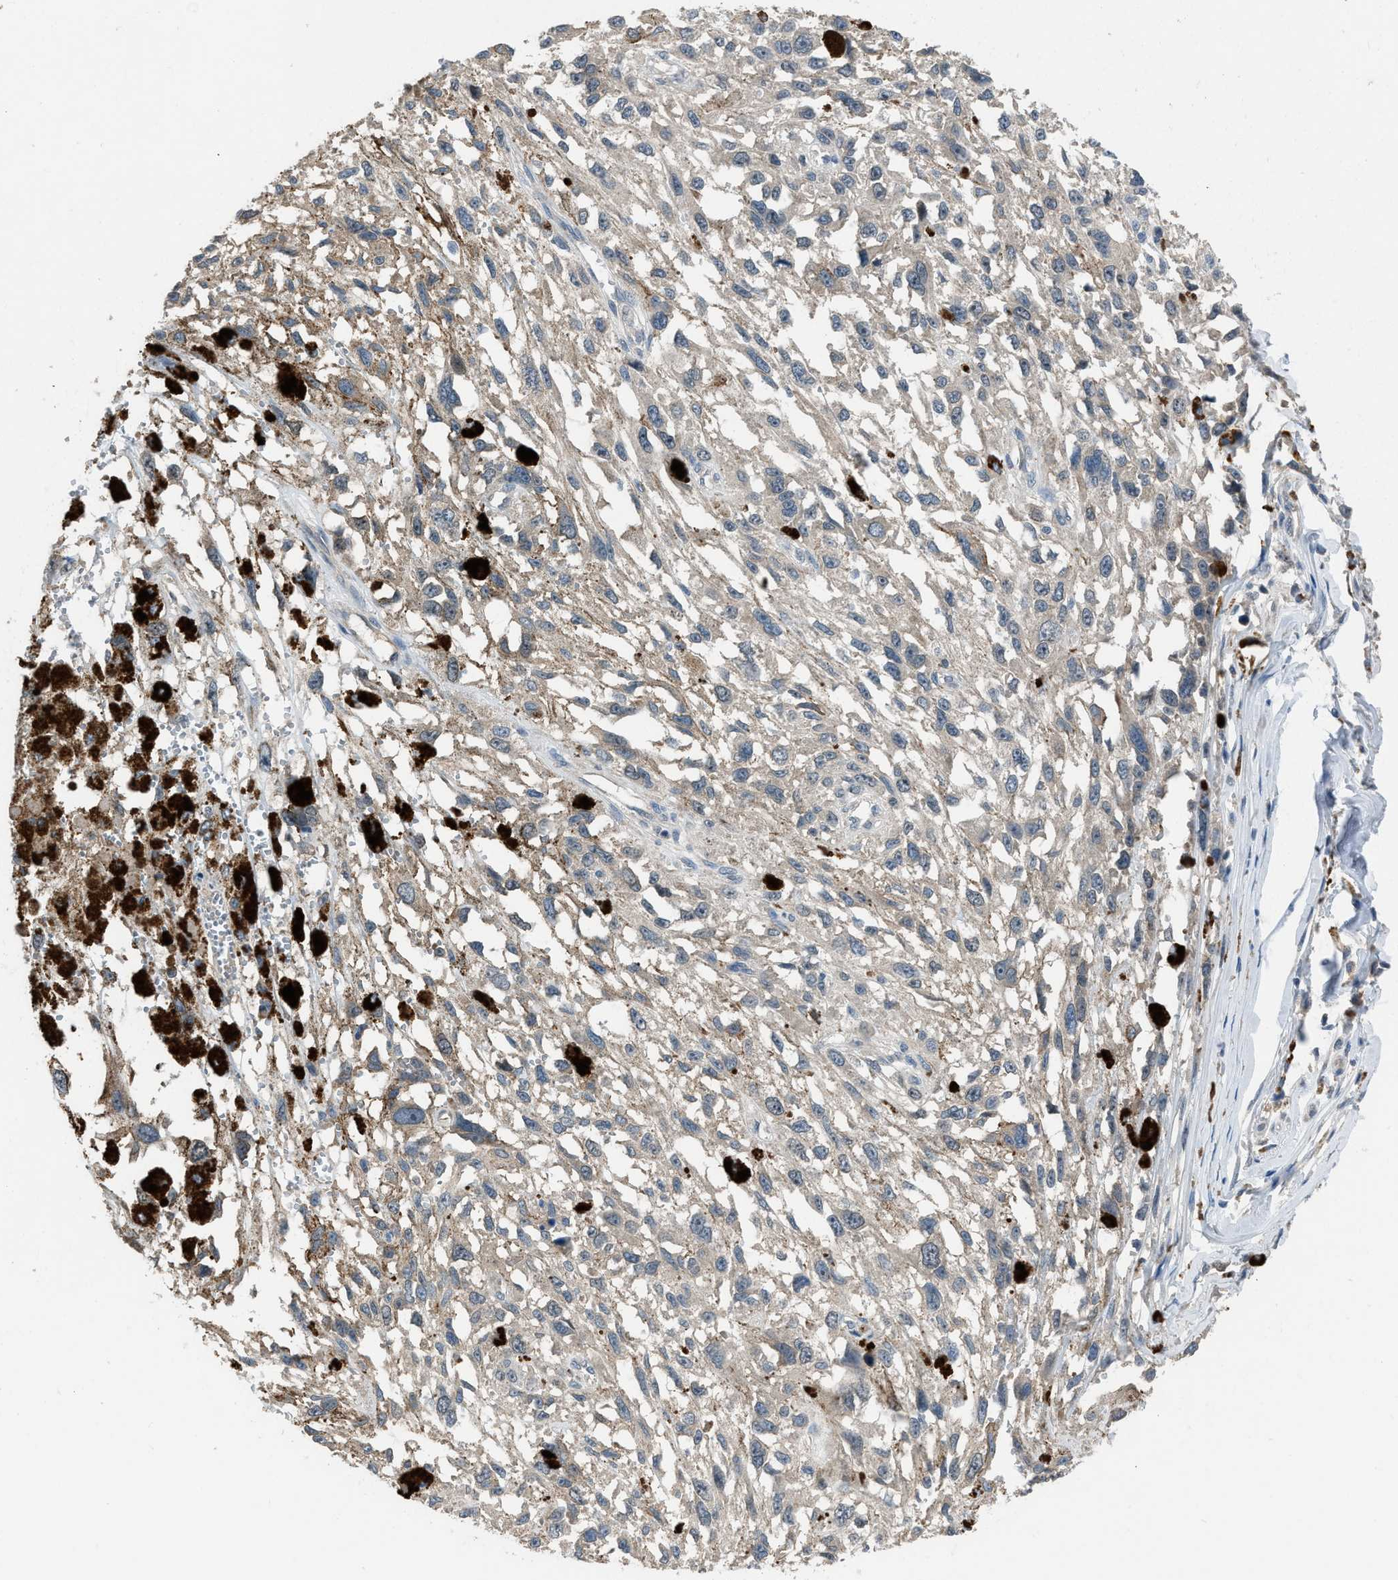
{"staining": {"intensity": "weak", "quantity": "<25%", "location": "cytoplasmic/membranous,nuclear"}, "tissue": "melanoma", "cell_type": "Tumor cells", "image_type": "cancer", "snomed": [{"axis": "morphology", "description": "Malignant melanoma, Metastatic site"}, {"axis": "topography", "description": "Lymph node"}], "caption": "A histopathology image of malignant melanoma (metastatic site) stained for a protein exhibits no brown staining in tumor cells.", "gene": "MIS18A", "patient": {"sex": "male", "age": 59}}